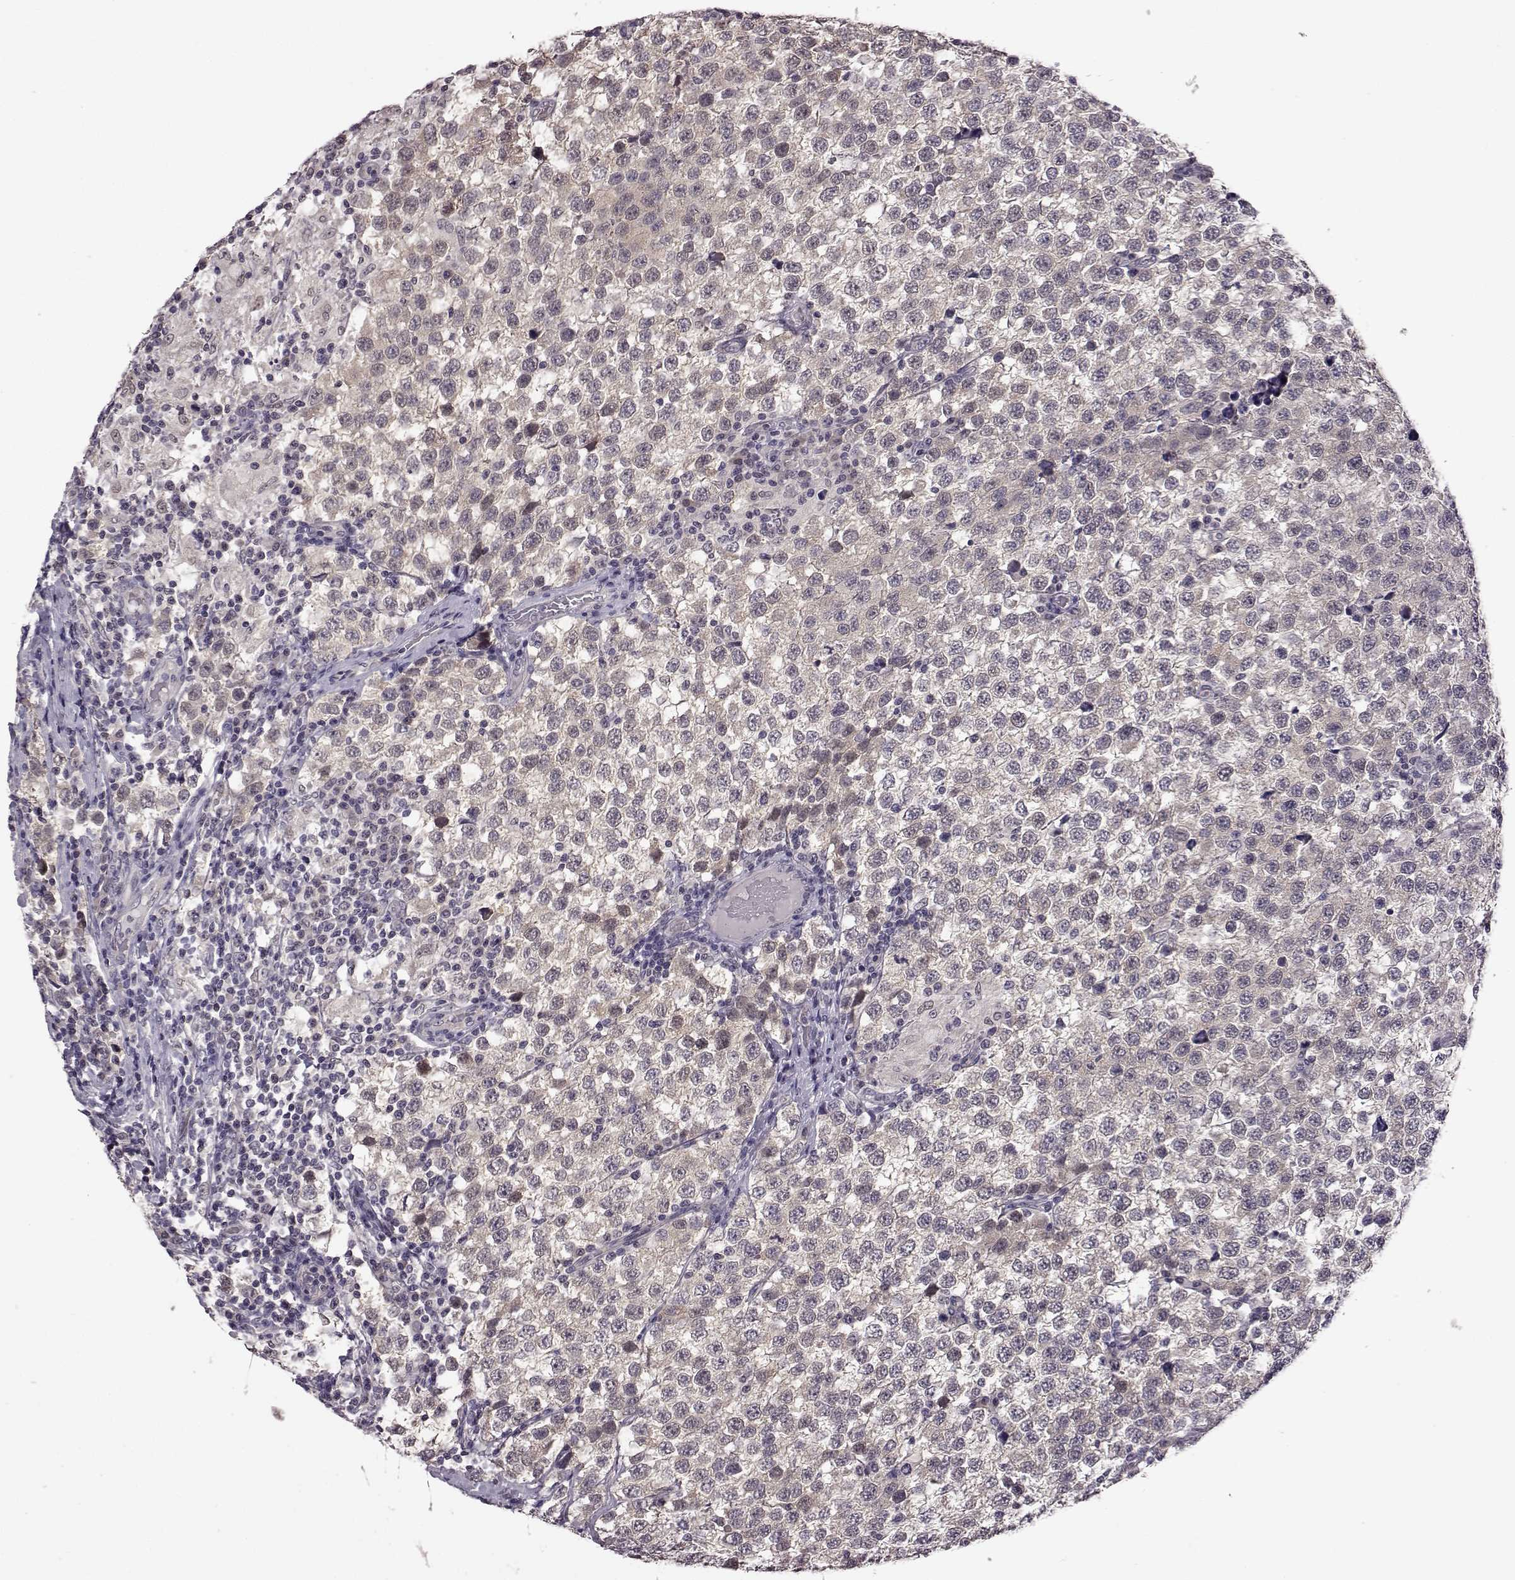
{"staining": {"intensity": "weak", "quantity": "25%-75%", "location": "cytoplasmic/membranous"}, "tissue": "testis cancer", "cell_type": "Tumor cells", "image_type": "cancer", "snomed": [{"axis": "morphology", "description": "Seminoma, NOS"}, {"axis": "topography", "description": "Testis"}], "caption": "Approximately 25%-75% of tumor cells in testis cancer (seminoma) display weak cytoplasmic/membranous protein expression as visualized by brown immunohistochemical staining.", "gene": "C10orf62", "patient": {"sex": "male", "age": 34}}